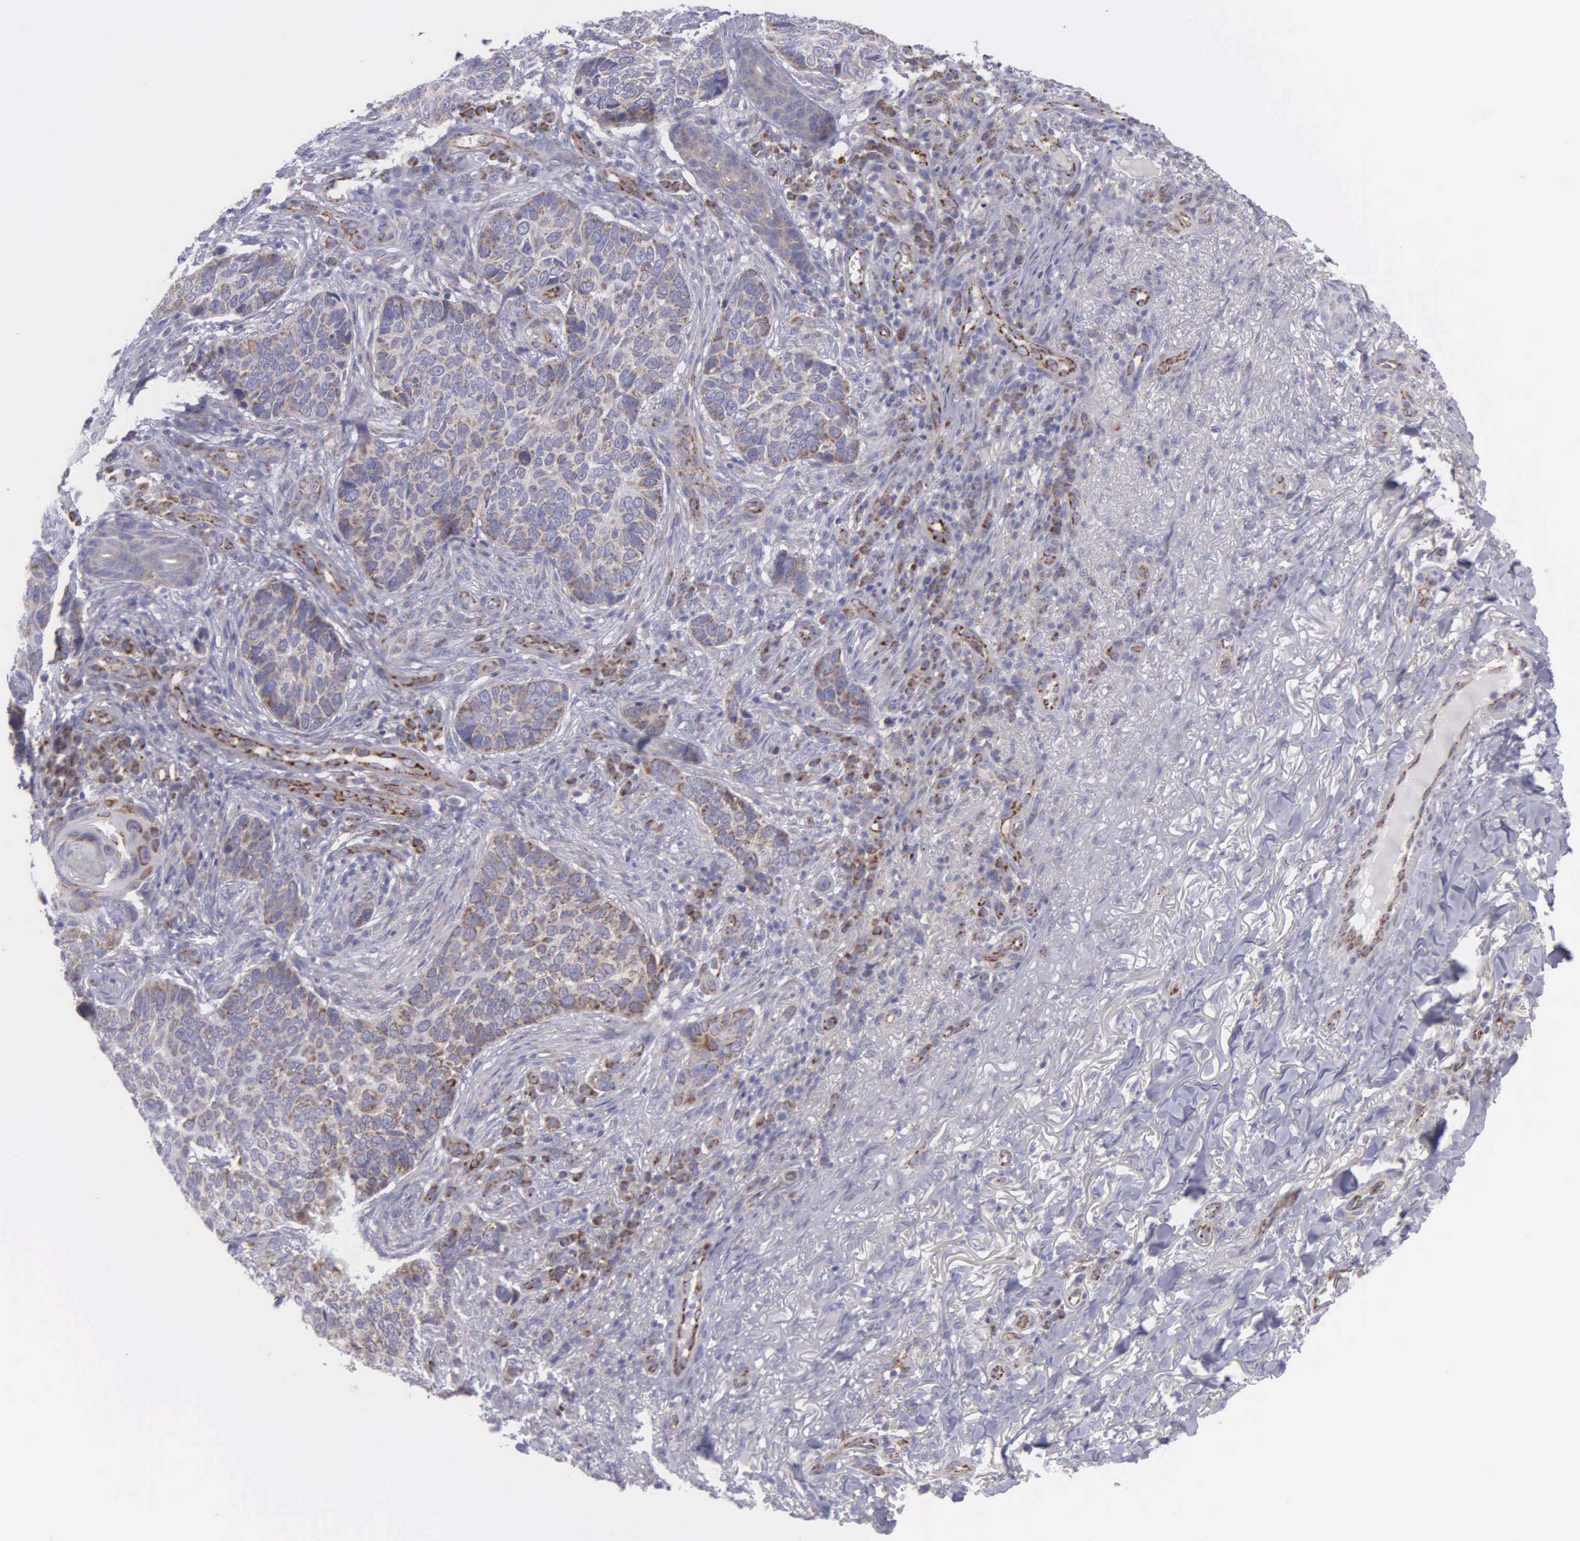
{"staining": {"intensity": "weak", "quantity": "25%-75%", "location": "cytoplasmic/membranous"}, "tissue": "skin cancer", "cell_type": "Tumor cells", "image_type": "cancer", "snomed": [{"axis": "morphology", "description": "Basal cell carcinoma"}, {"axis": "topography", "description": "Skin"}], "caption": "High-power microscopy captured an immunohistochemistry micrograph of skin basal cell carcinoma, revealing weak cytoplasmic/membranous positivity in approximately 25%-75% of tumor cells.", "gene": "SYNJ2BP", "patient": {"sex": "male", "age": 81}}